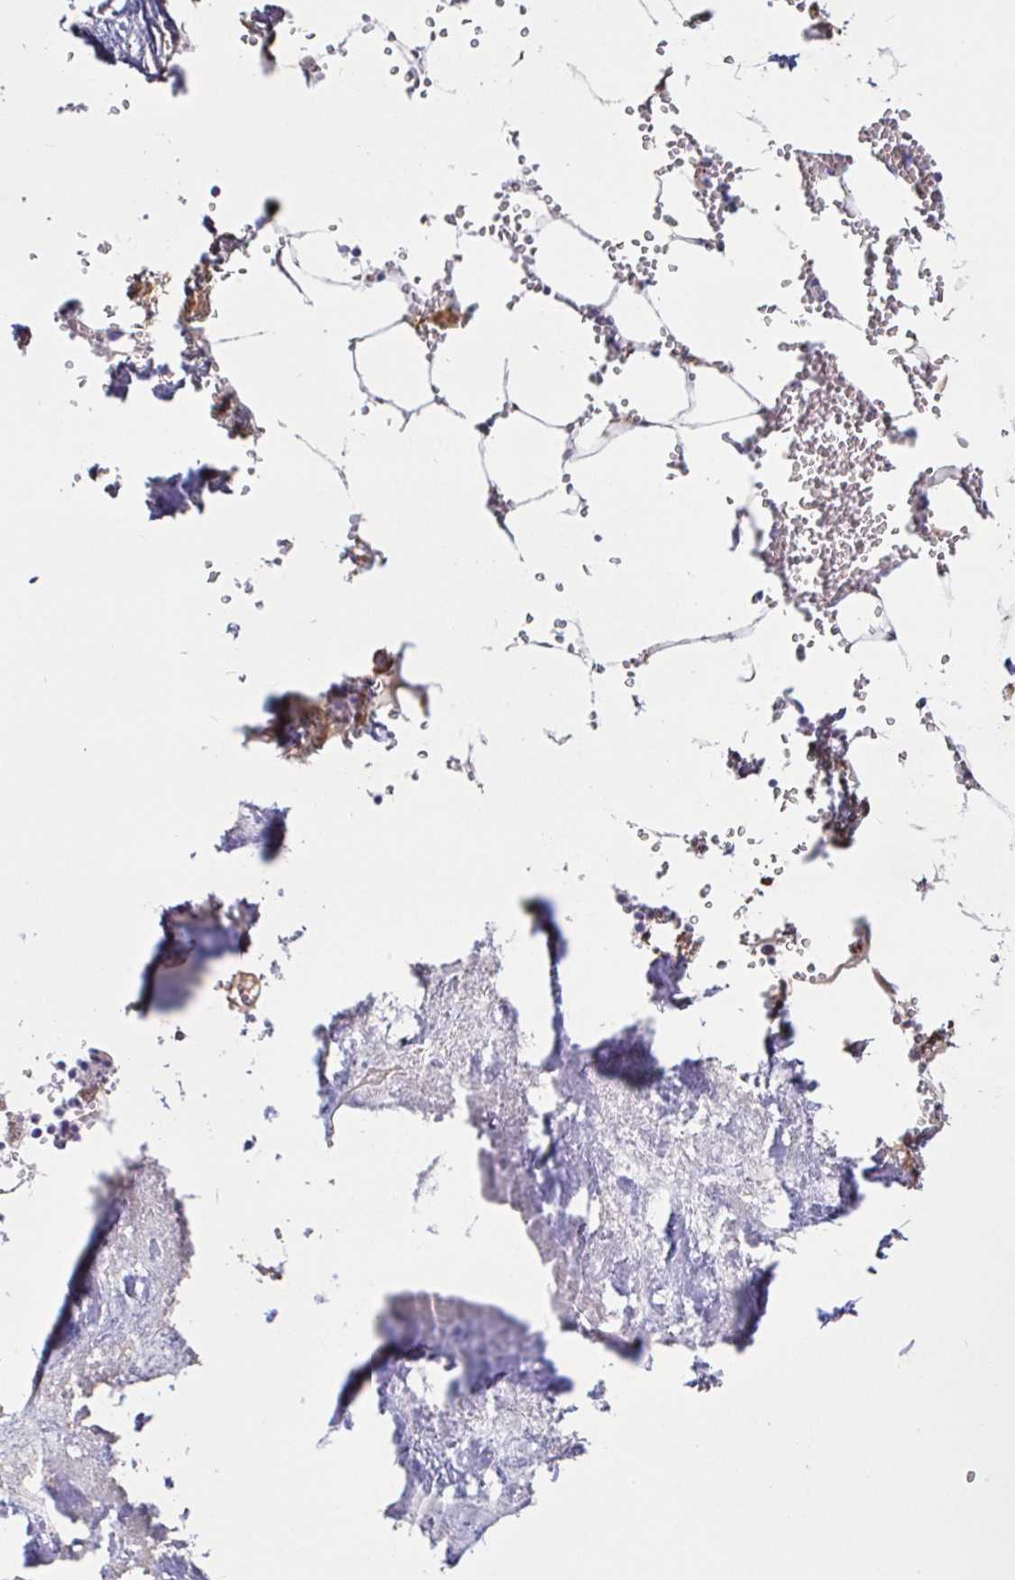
{"staining": {"intensity": "negative", "quantity": "none", "location": "none"}, "tissue": "bone marrow", "cell_type": "Hematopoietic cells", "image_type": "normal", "snomed": [{"axis": "morphology", "description": "Normal tissue, NOS"}, {"axis": "topography", "description": "Bone marrow"}], "caption": "Hematopoietic cells are negative for brown protein staining in normal bone marrow. Nuclei are stained in blue.", "gene": "SAA2", "patient": {"sex": "male", "age": 54}}